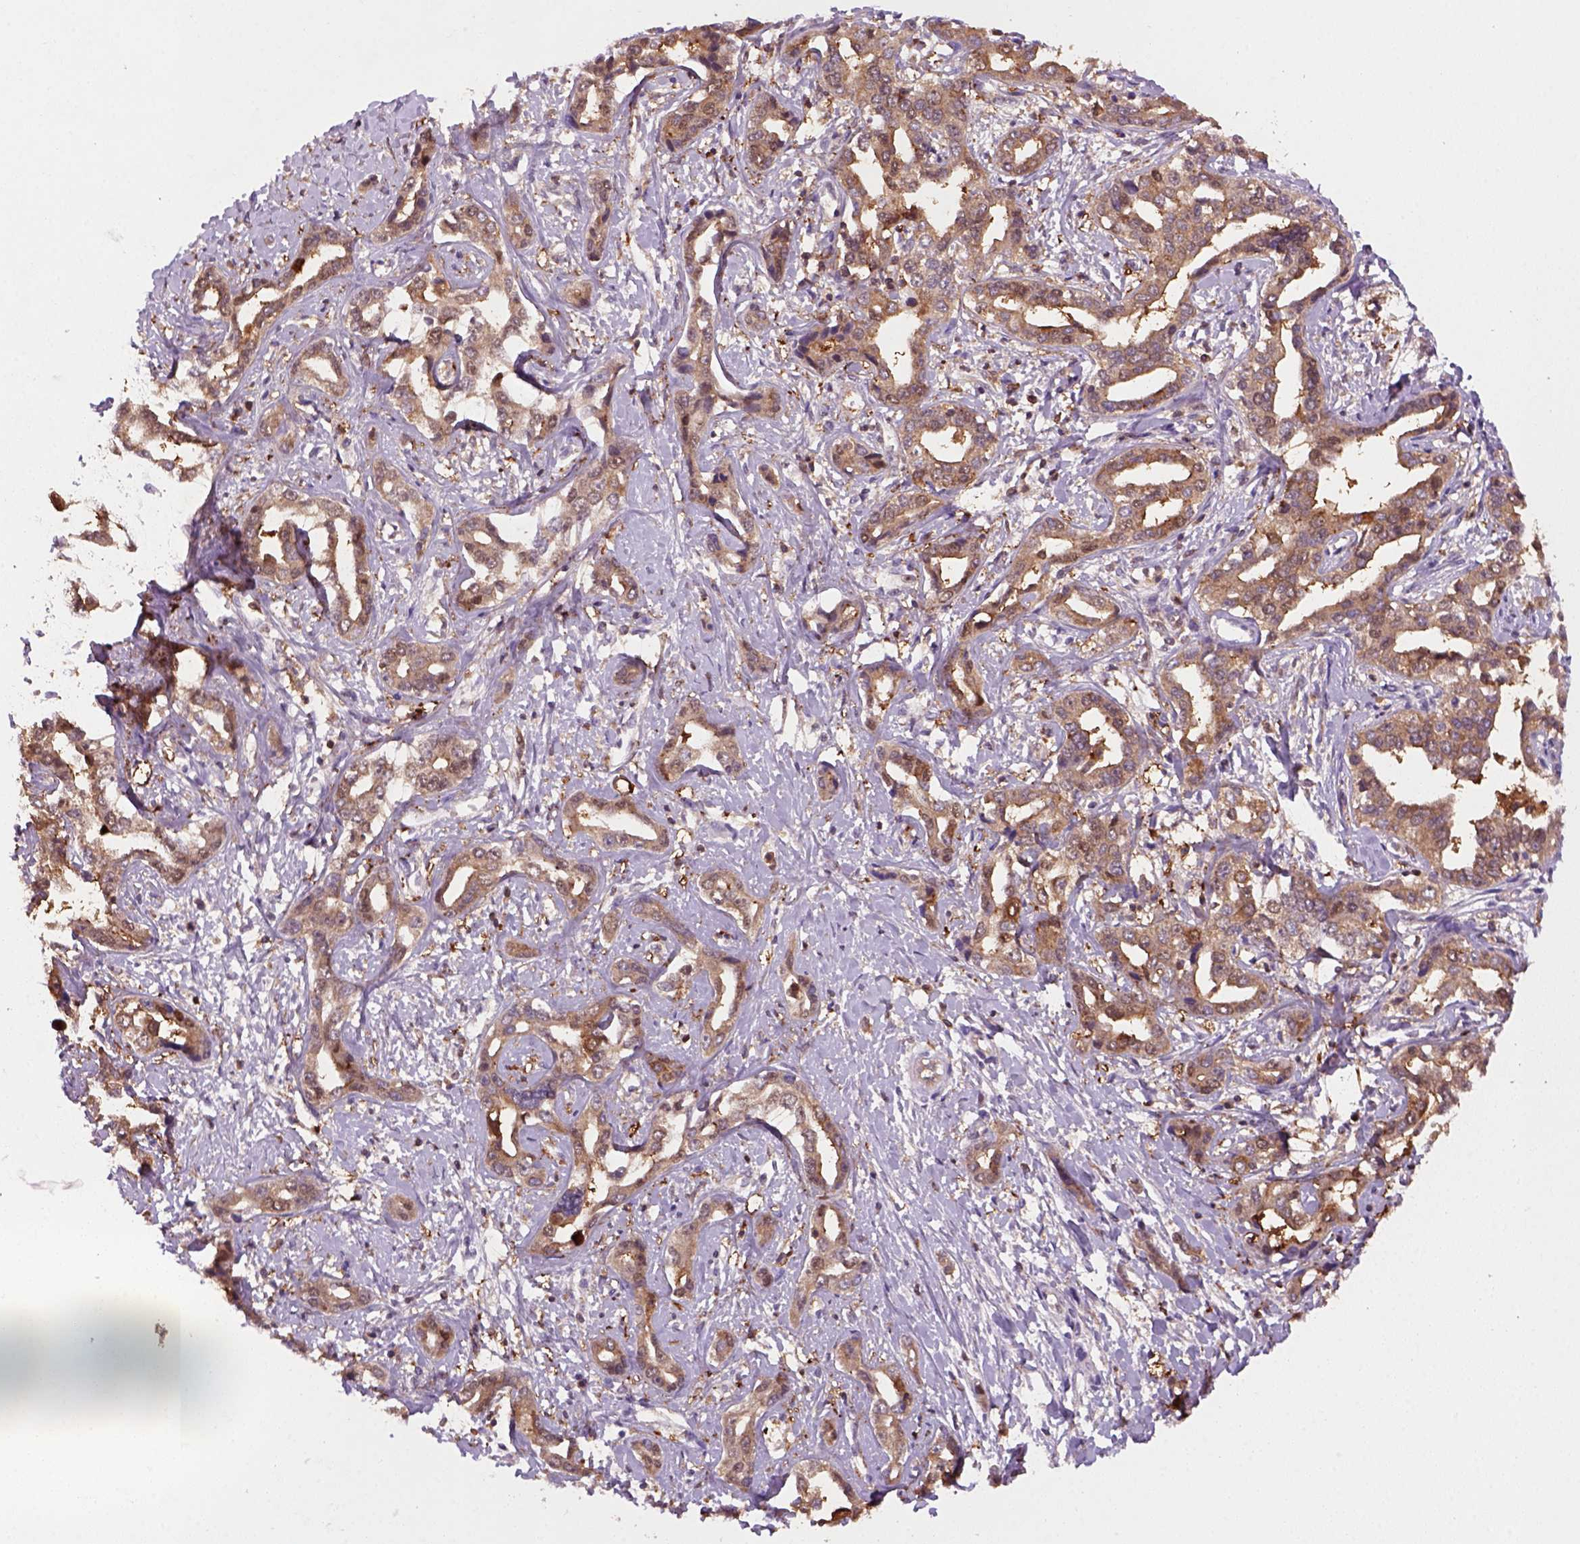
{"staining": {"intensity": "moderate", "quantity": ">75%", "location": "cytoplasmic/membranous"}, "tissue": "liver cancer", "cell_type": "Tumor cells", "image_type": "cancer", "snomed": [{"axis": "morphology", "description": "Cholangiocarcinoma"}, {"axis": "topography", "description": "Liver"}], "caption": "Liver cancer (cholangiocarcinoma) tissue shows moderate cytoplasmic/membranous expression in approximately >75% of tumor cells, visualized by immunohistochemistry.", "gene": "GOT1", "patient": {"sex": "male", "age": 59}}